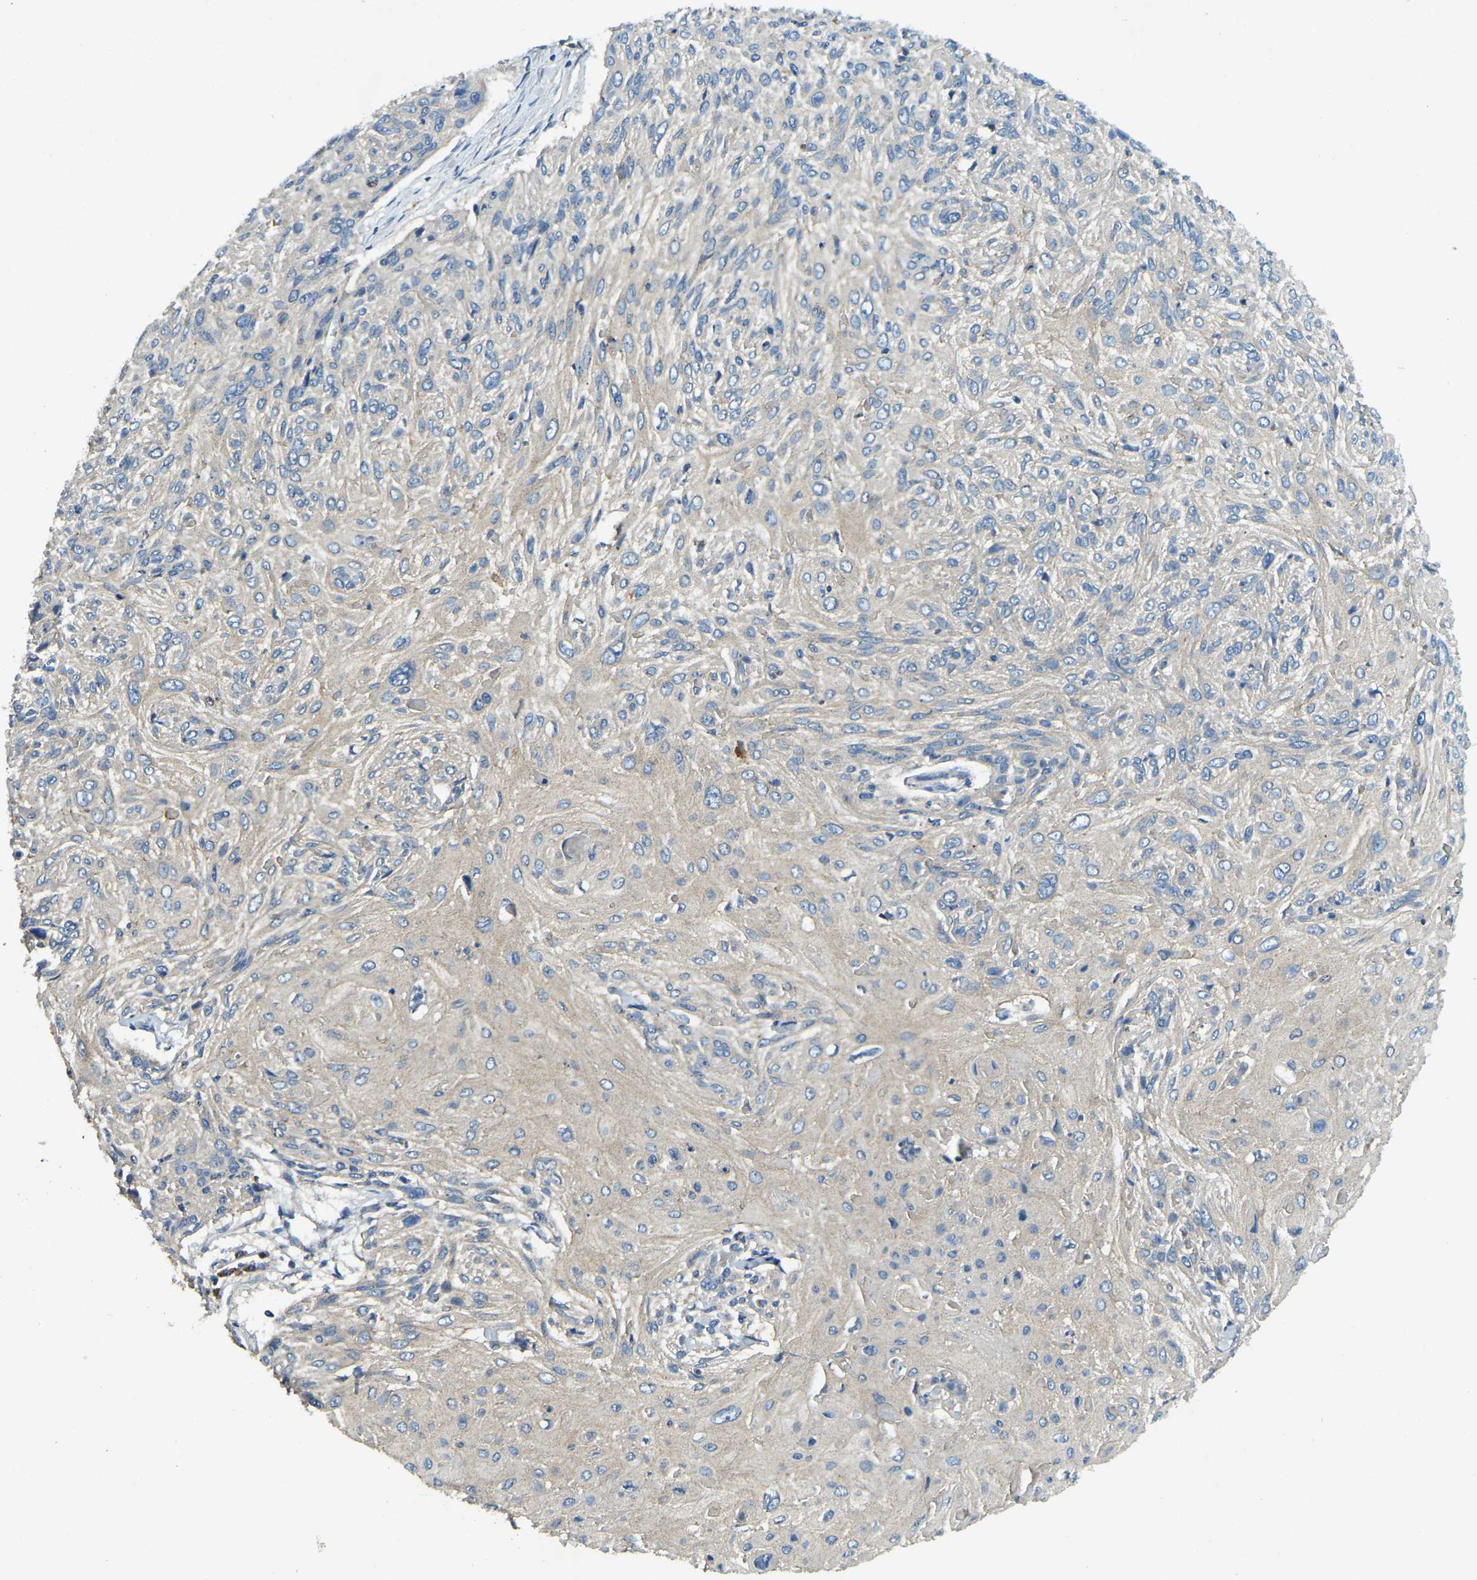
{"staining": {"intensity": "negative", "quantity": "none", "location": "none"}, "tissue": "cervical cancer", "cell_type": "Tumor cells", "image_type": "cancer", "snomed": [{"axis": "morphology", "description": "Squamous cell carcinoma, NOS"}, {"axis": "topography", "description": "Cervix"}], "caption": "Immunohistochemistry (IHC) photomicrograph of neoplastic tissue: cervical cancer (squamous cell carcinoma) stained with DAB (3,3'-diaminobenzidine) reveals no significant protein positivity in tumor cells.", "gene": "ATP8B1", "patient": {"sex": "female", "age": 51}}